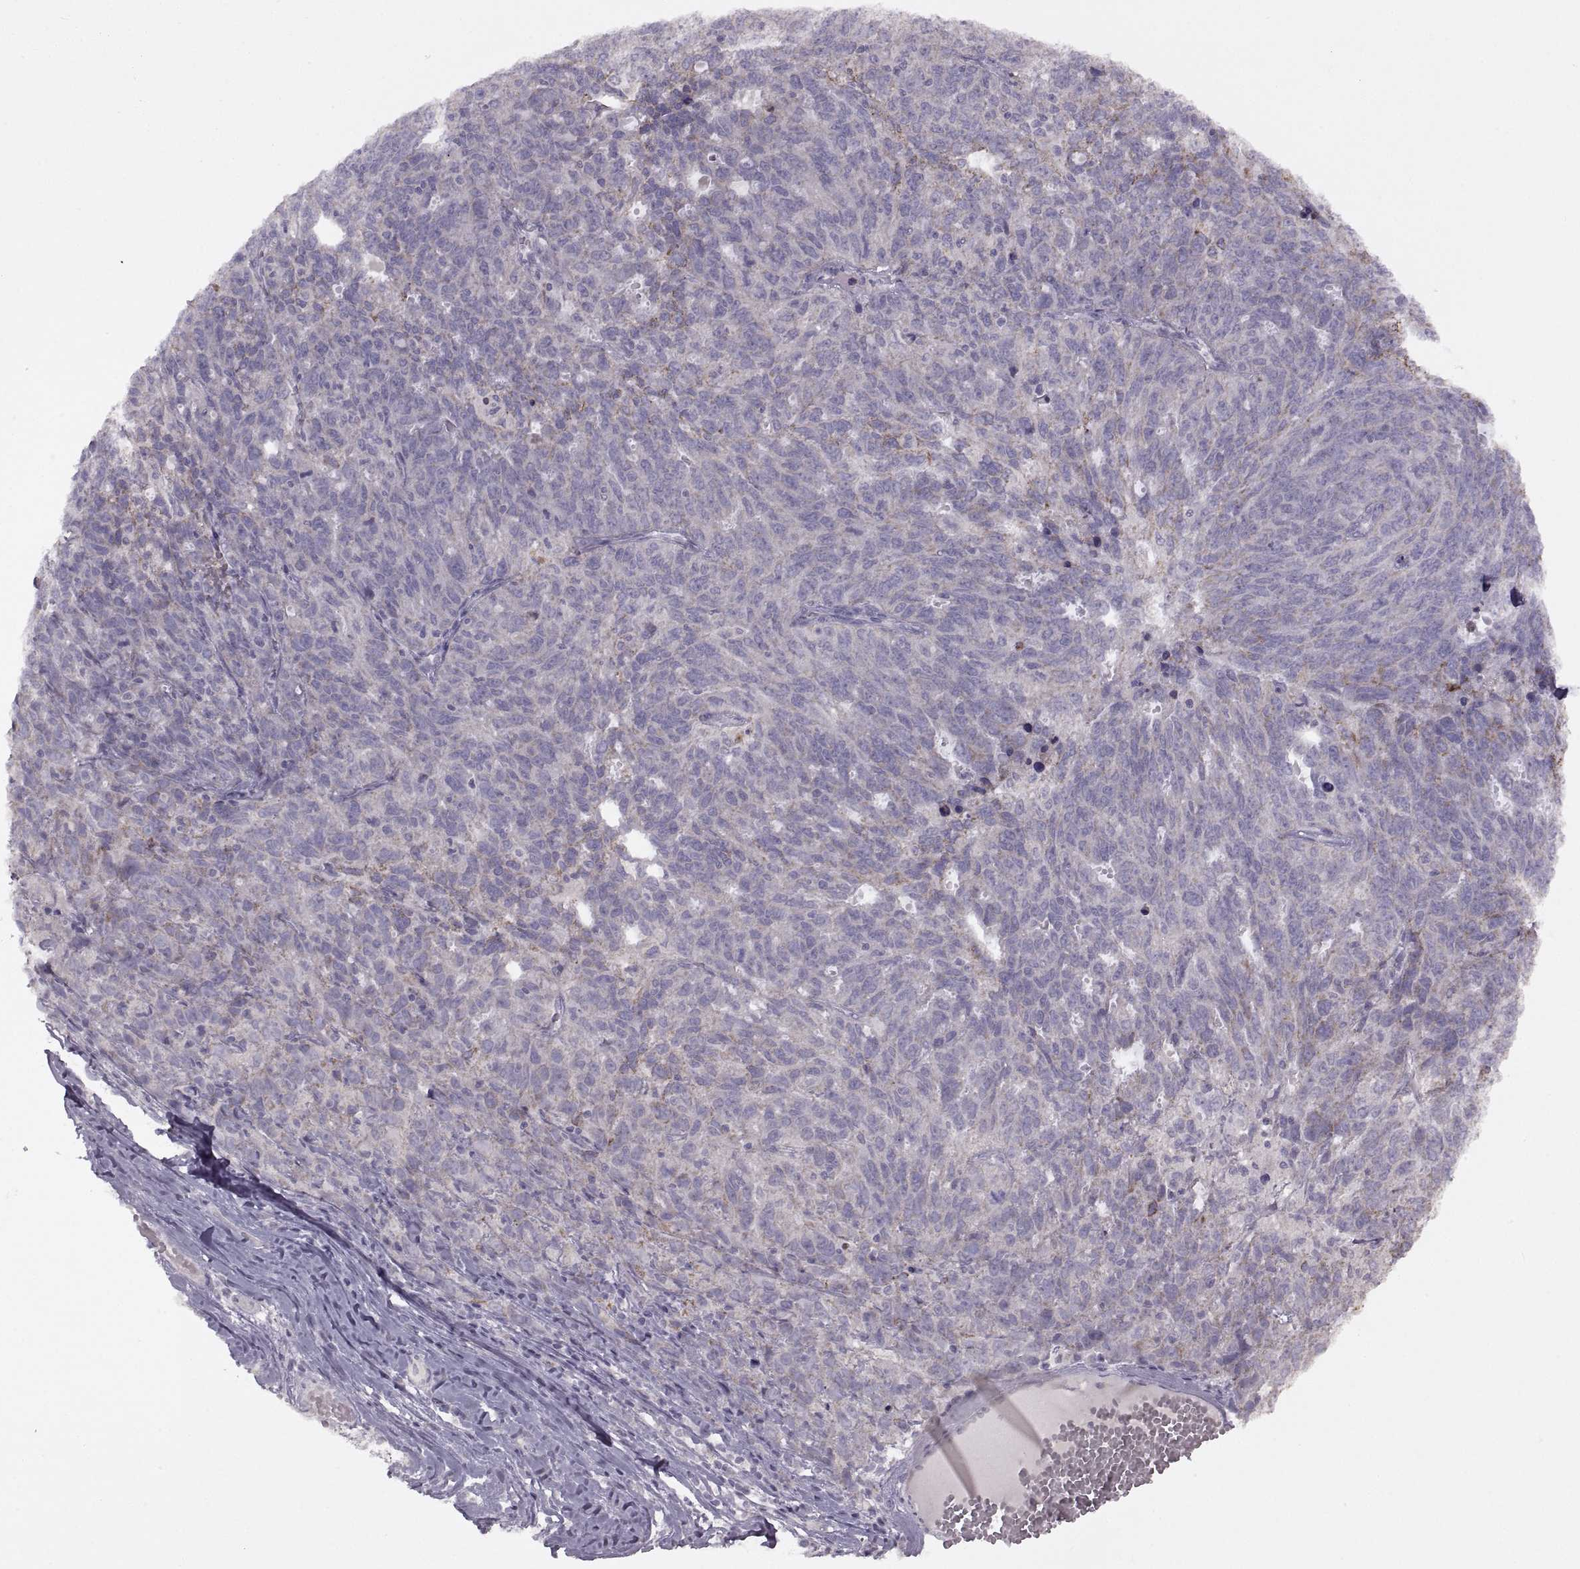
{"staining": {"intensity": "moderate", "quantity": "<25%", "location": "cytoplasmic/membranous"}, "tissue": "ovarian cancer", "cell_type": "Tumor cells", "image_type": "cancer", "snomed": [{"axis": "morphology", "description": "Cystadenocarcinoma, serous, NOS"}, {"axis": "topography", "description": "Ovary"}], "caption": "Immunohistochemistry of ovarian serous cystadenocarcinoma exhibits low levels of moderate cytoplasmic/membranous staining in about <25% of tumor cells. Immunohistochemistry stains the protein of interest in brown and the nuclei are stained blue.", "gene": "PIERCE1", "patient": {"sex": "female", "age": 71}}